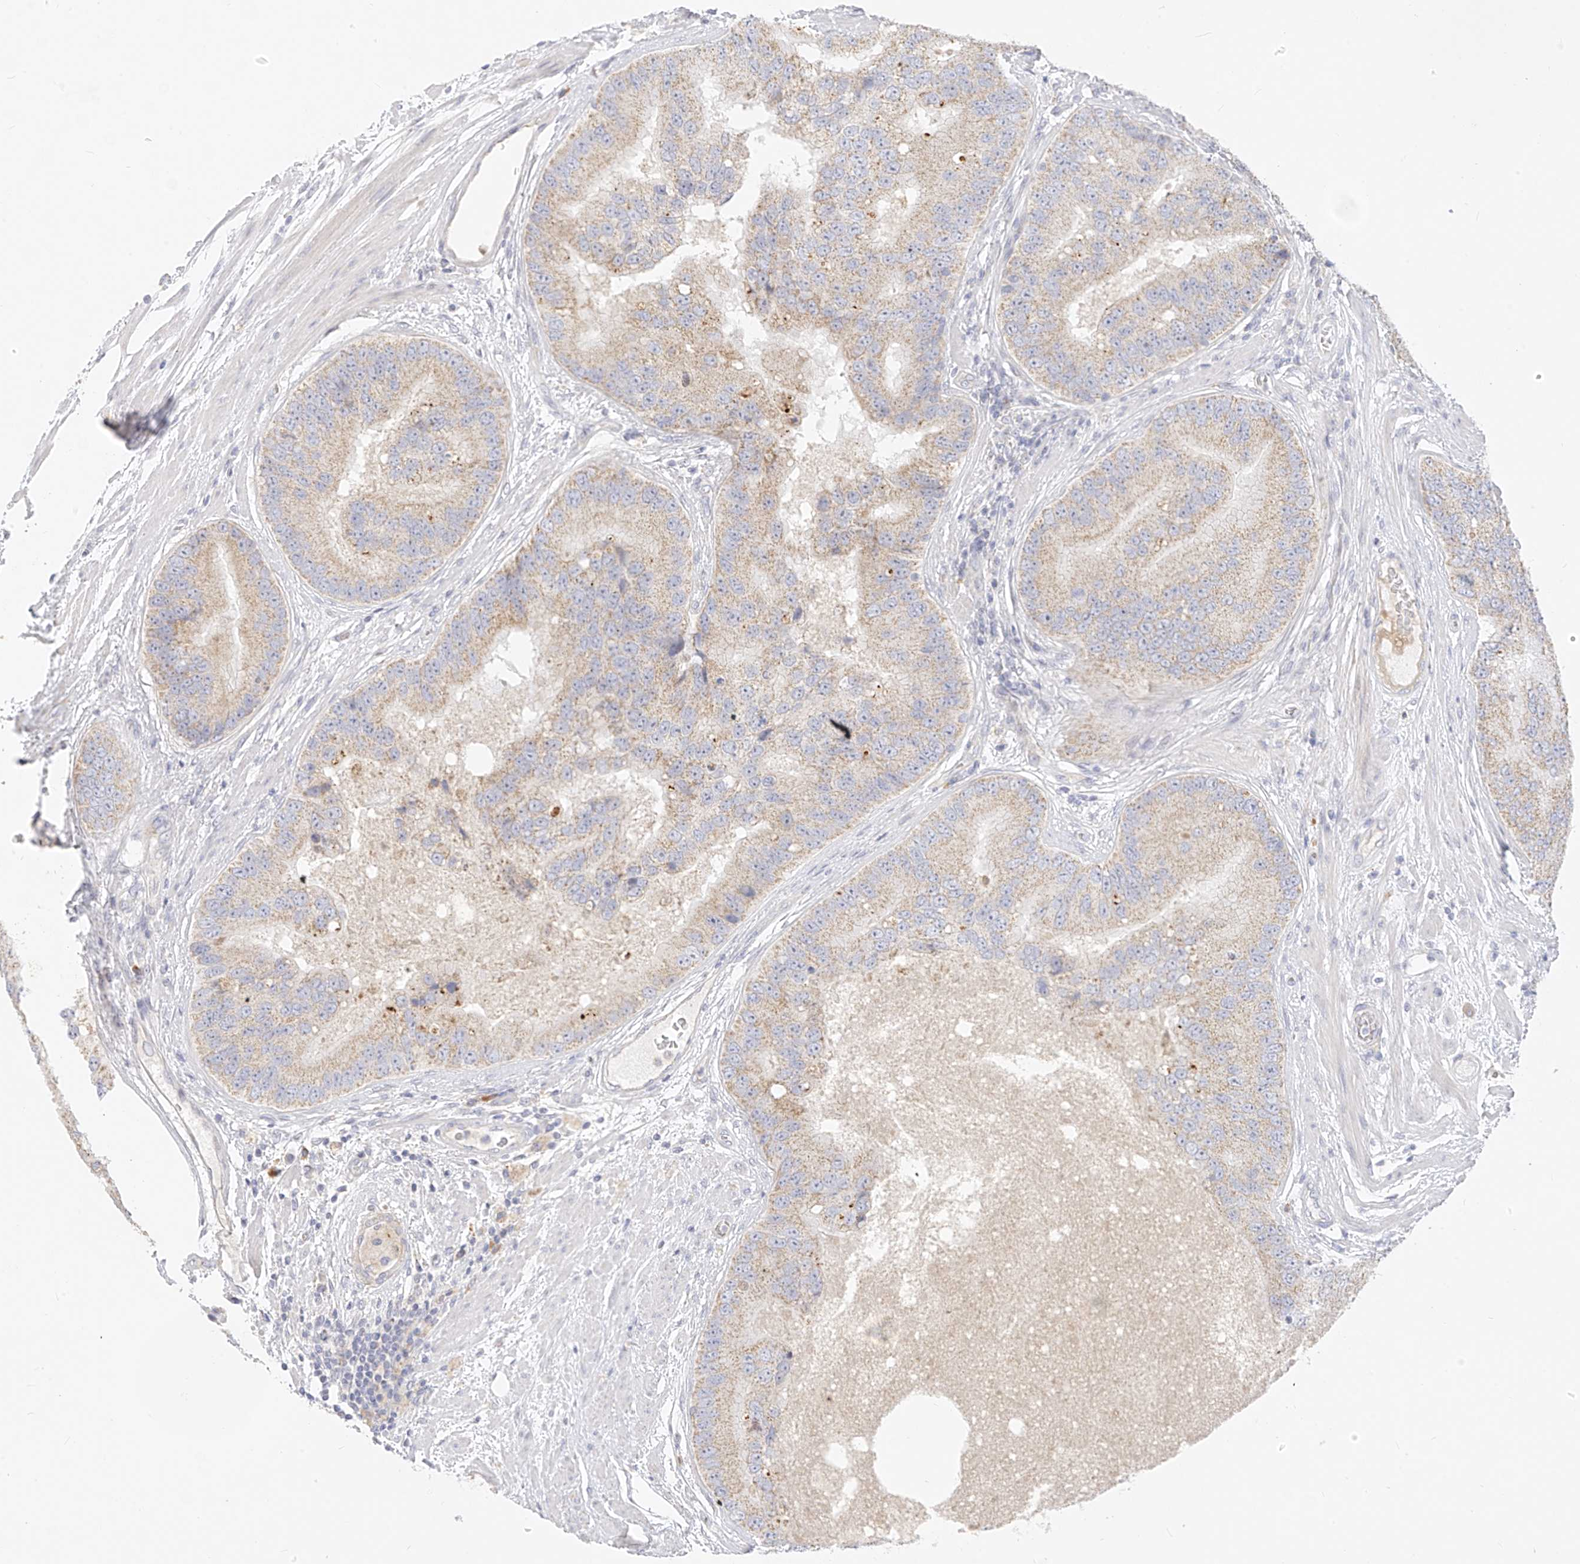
{"staining": {"intensity": "weak", "quantity": "<25%", "location": "cytoplasmic/membranous"}, "tissue": "prostate cancer", "cell_type": "Tumor cells", "image_type": "cancer", "snomed": [{"axis": "morphology", "description": "Adenocarcinoma, High grade"}, {"axis": "topography", "description": "Prostate"}], "caption": "This is an immunohistochemistry (IHC) photomicrograph of prostate cancer (adenocarcinoma (high-grade)). There is no positivity in tumor cells.", "gene": "ZNF404", "patient": {"sex": "male", "age": 70}}